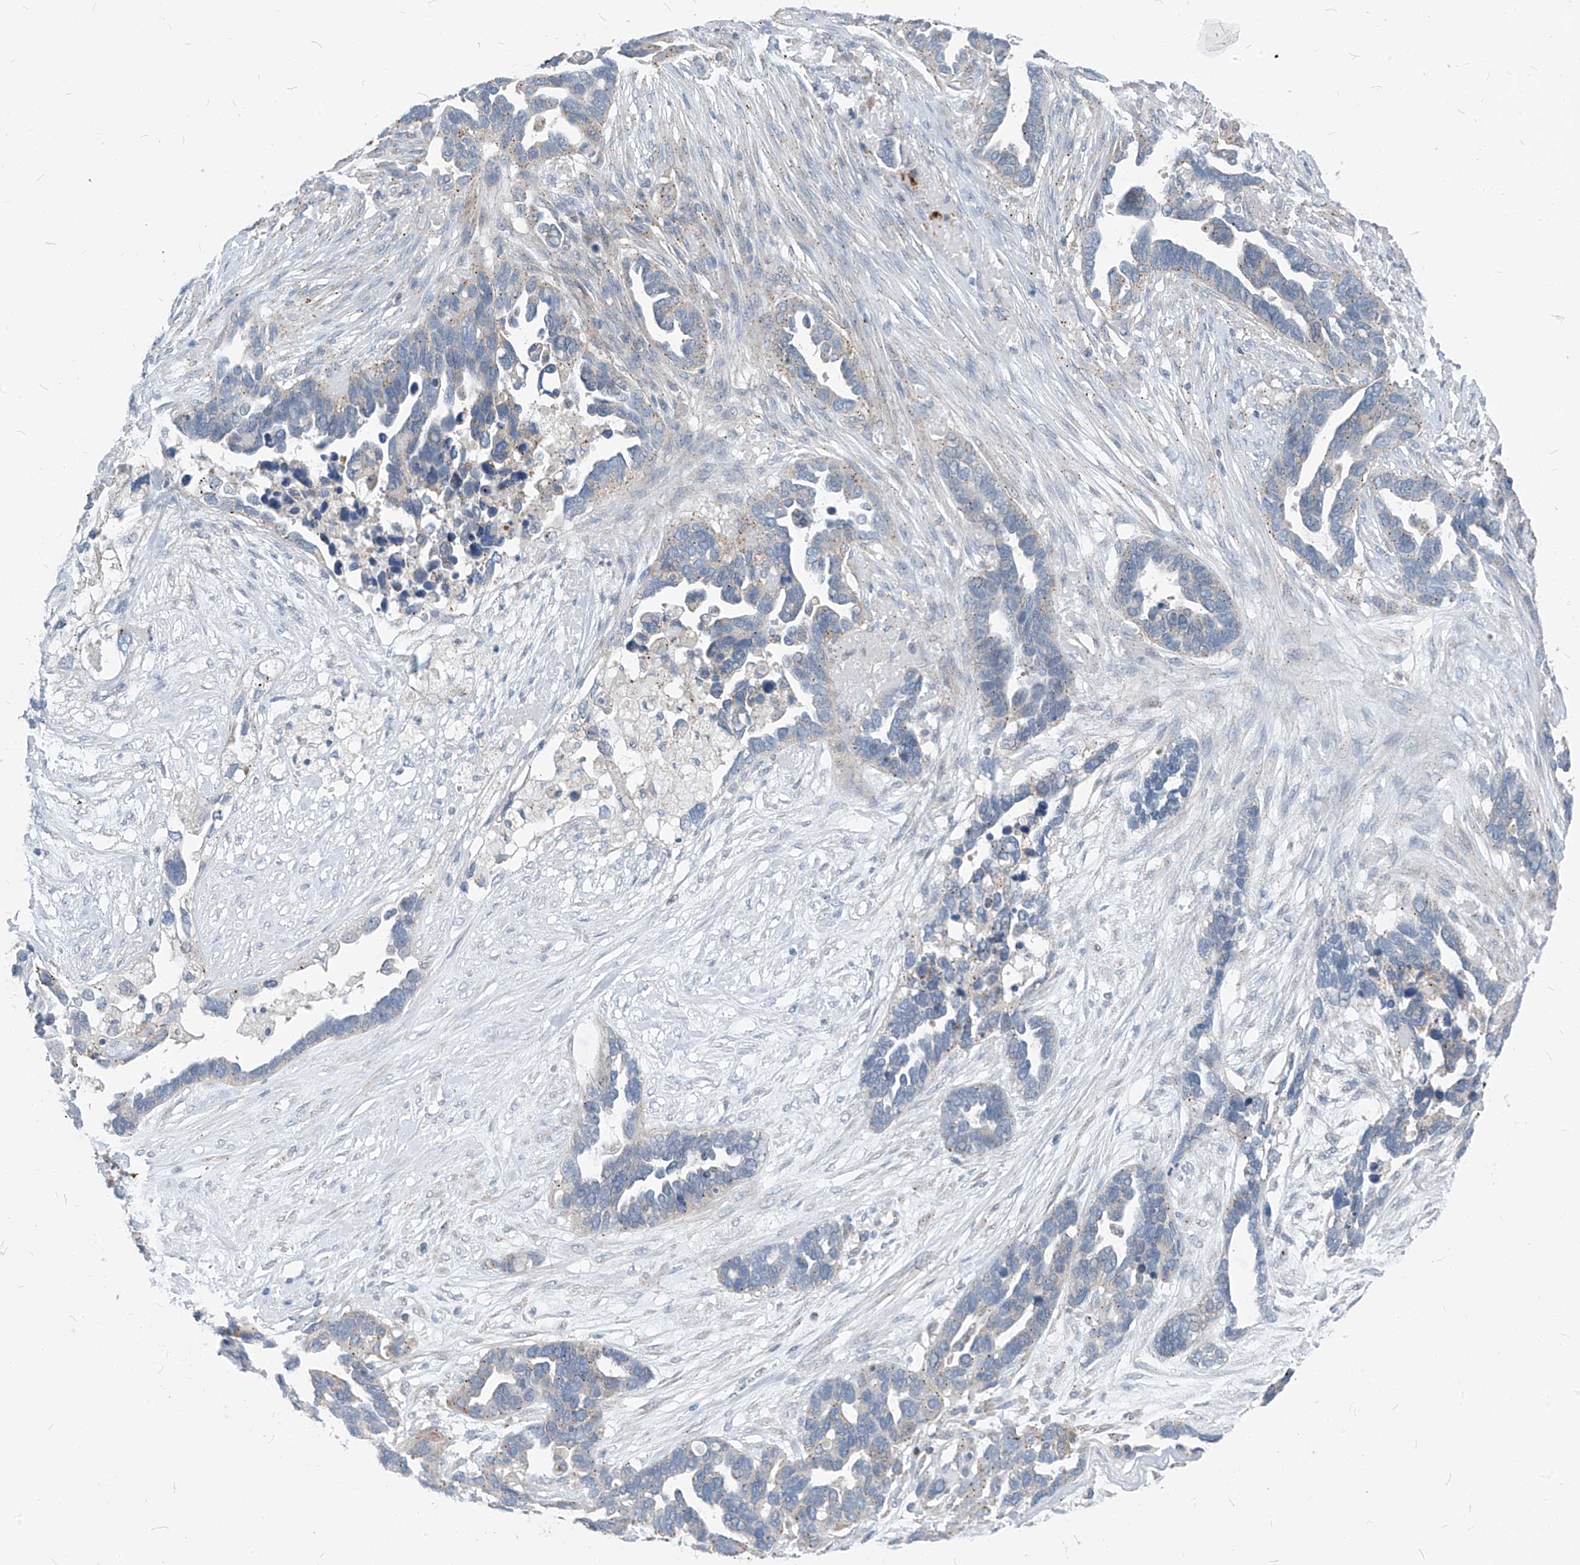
{"staining": {"intensity": "weak", "quantity": "<25%", "location": "cytoplasmic/membranous"}, "tissue": "ovarian cancer", "cell_type": "Tumor cells", "image_type": "cancer", "snomed": [{"axis": "morphology", "description": "Cystadenocarcinoma, serous, NOS"}, {"axis": "topography", "description": "Ovary"}], "caption": "Immunohistochemical staining of human ovarian serous cystadenocarcinoma exhibits no significant positivity in tumor cells.", "gene": "CHMP2B", "patient": {"sex": "female", "age": 54}}